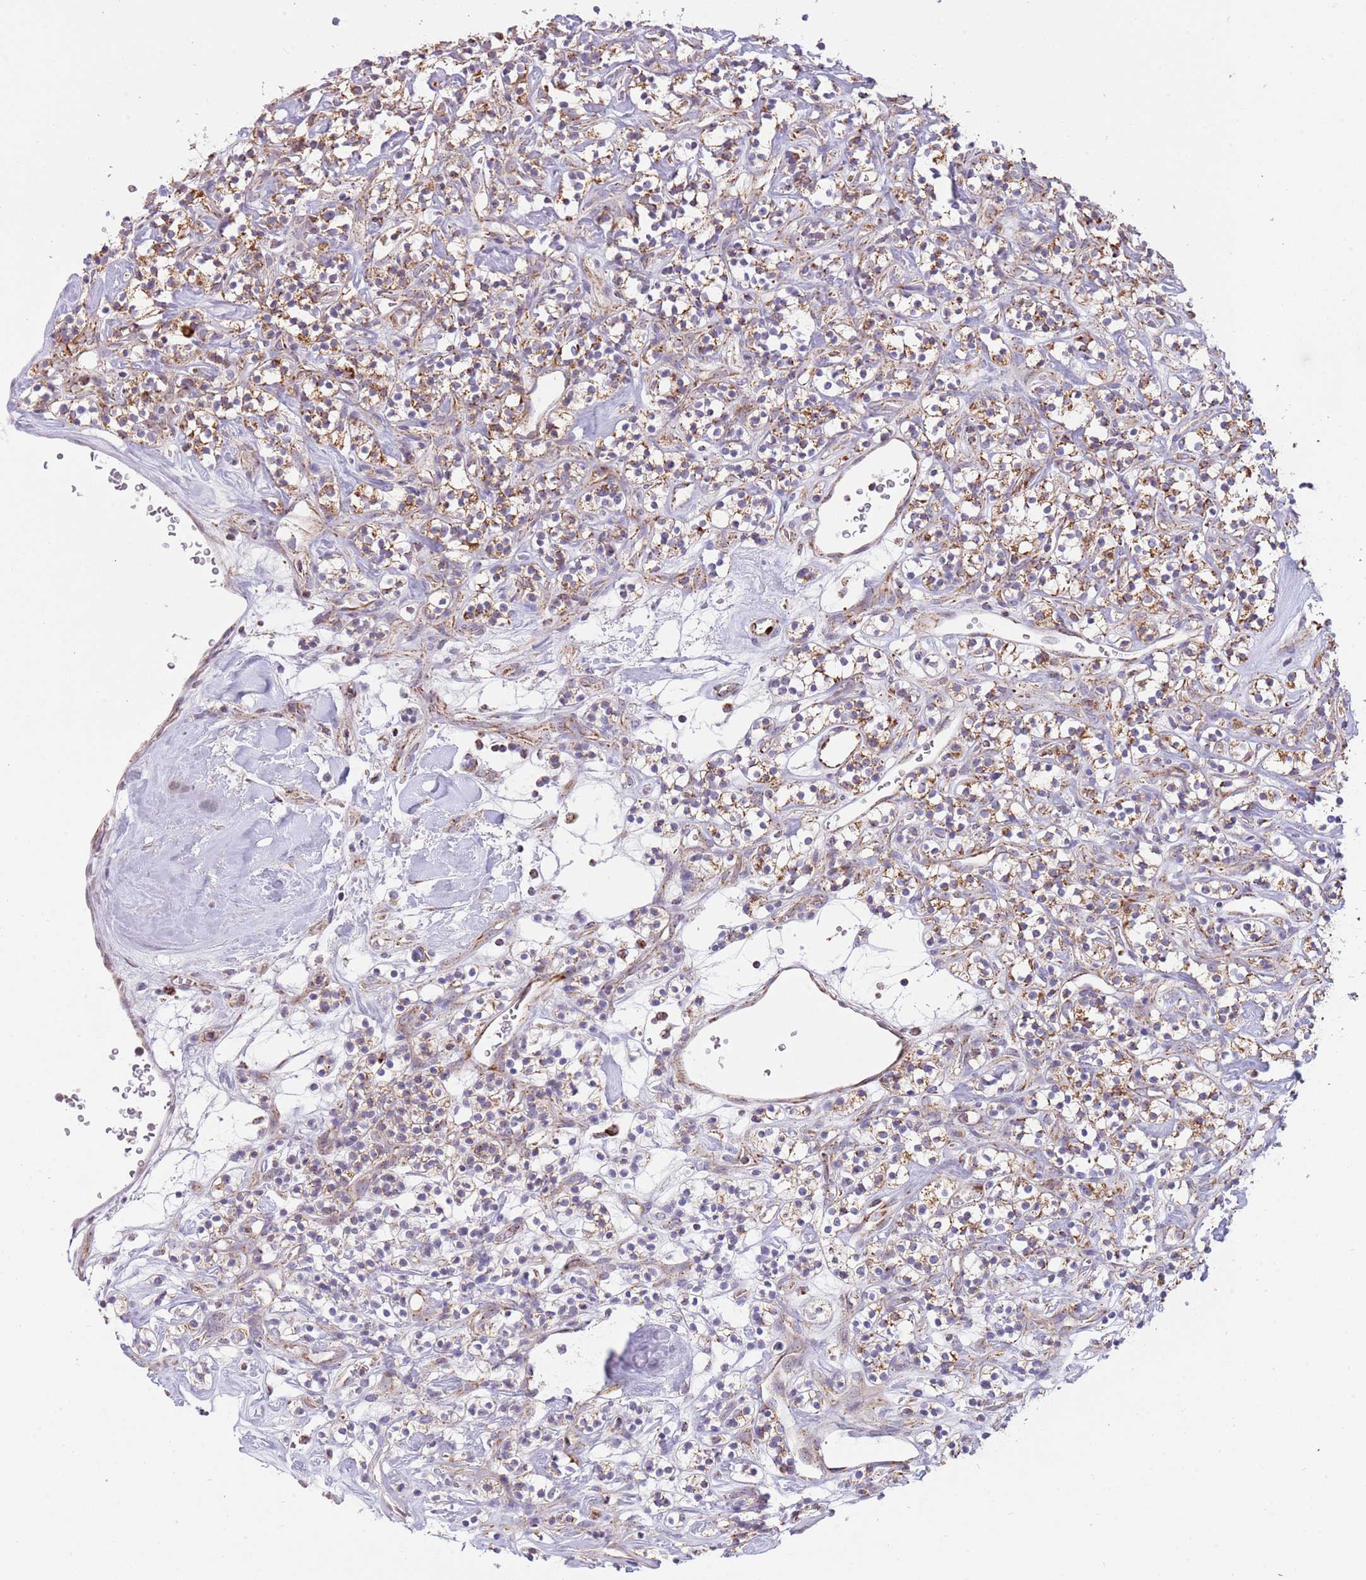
{"staining": {"intensity": "moderate", "quantity": "25%-75%", "location": "cytoplasmic/membranous"}, "tissue": "renal cancer", "cell_type": "Tumor cells", "image_type": "cancer", "snomed": [{"axis": "morphology", "description": "Adenocarcinoma, NOS"}, {"axis": "topography", "description": "Kidney"}], "caption": "Protein positivity by immunohistochemistry (IHC) exhibits moderate cytoplasmic/membranous expression in about 25%-75% of tumor cells in renal cancer (adenocarcinoma).", "gene": "LHX6", "patient": {"sex": "male", "age": 77}}